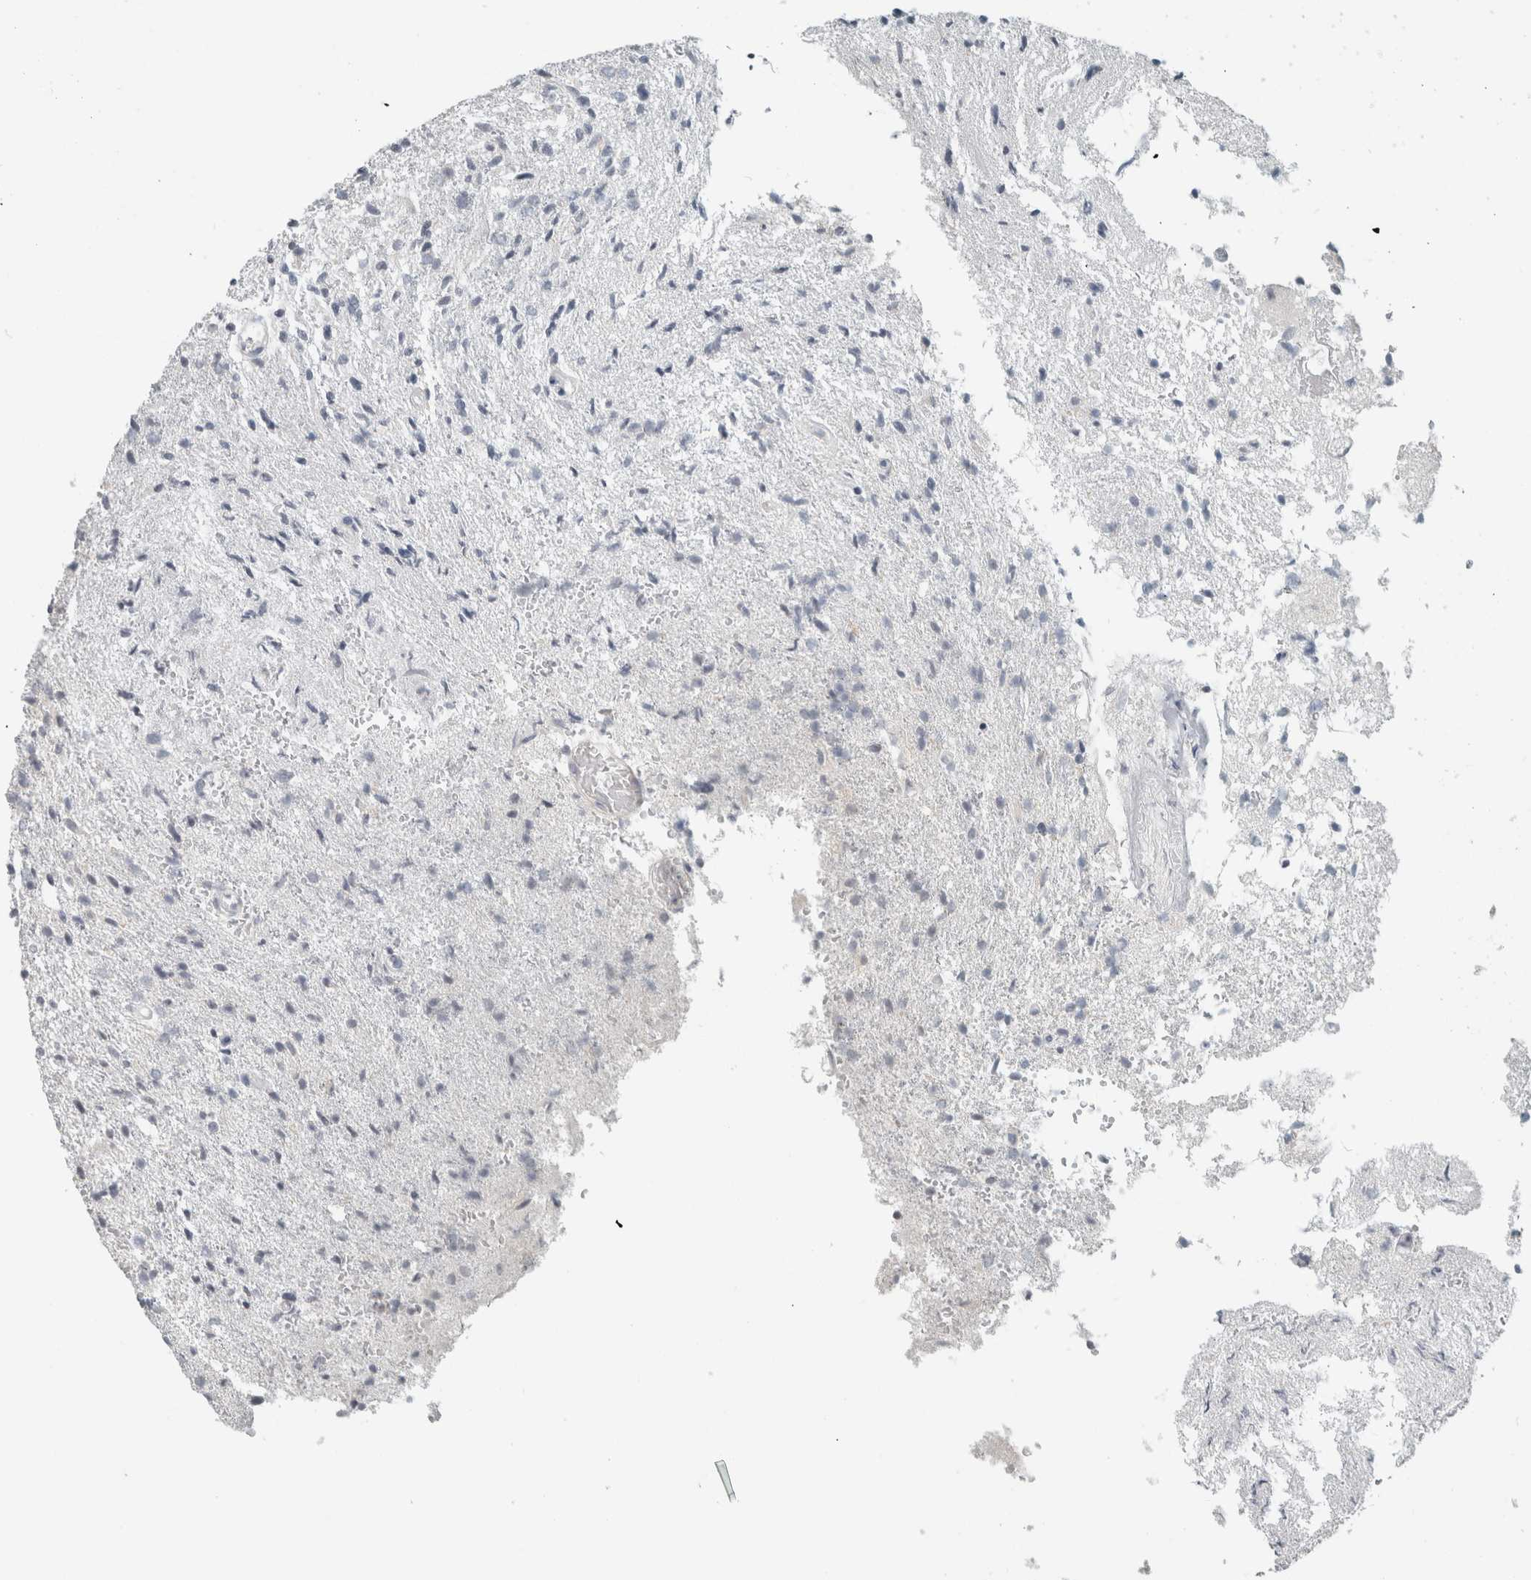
{"staining": {"intensity": "negative", "quantity": "none", "location": "none"}, "tissue": "glioma", "cell_type": "Tumor cells", "image_type": "cancer", "snomed": [{"axis": "morphology", "description": "Glioma, malignant, High grade"}, {"axis": "topography", "description": "Brain"}], "caption": "High power microscopy photomicrograph of an immunohistochemistry (IHC) histopathology image of high-grade glioma (malignant), revealing no significant positivity in tumor cells. The staining is performed using DAB (3,3'-diaminobenzidine) brown chromogen with nuclei counter-stained in using hematoxylin.", "gene": "TRIT1", "patient": {"sex": "male", "age": 72}}